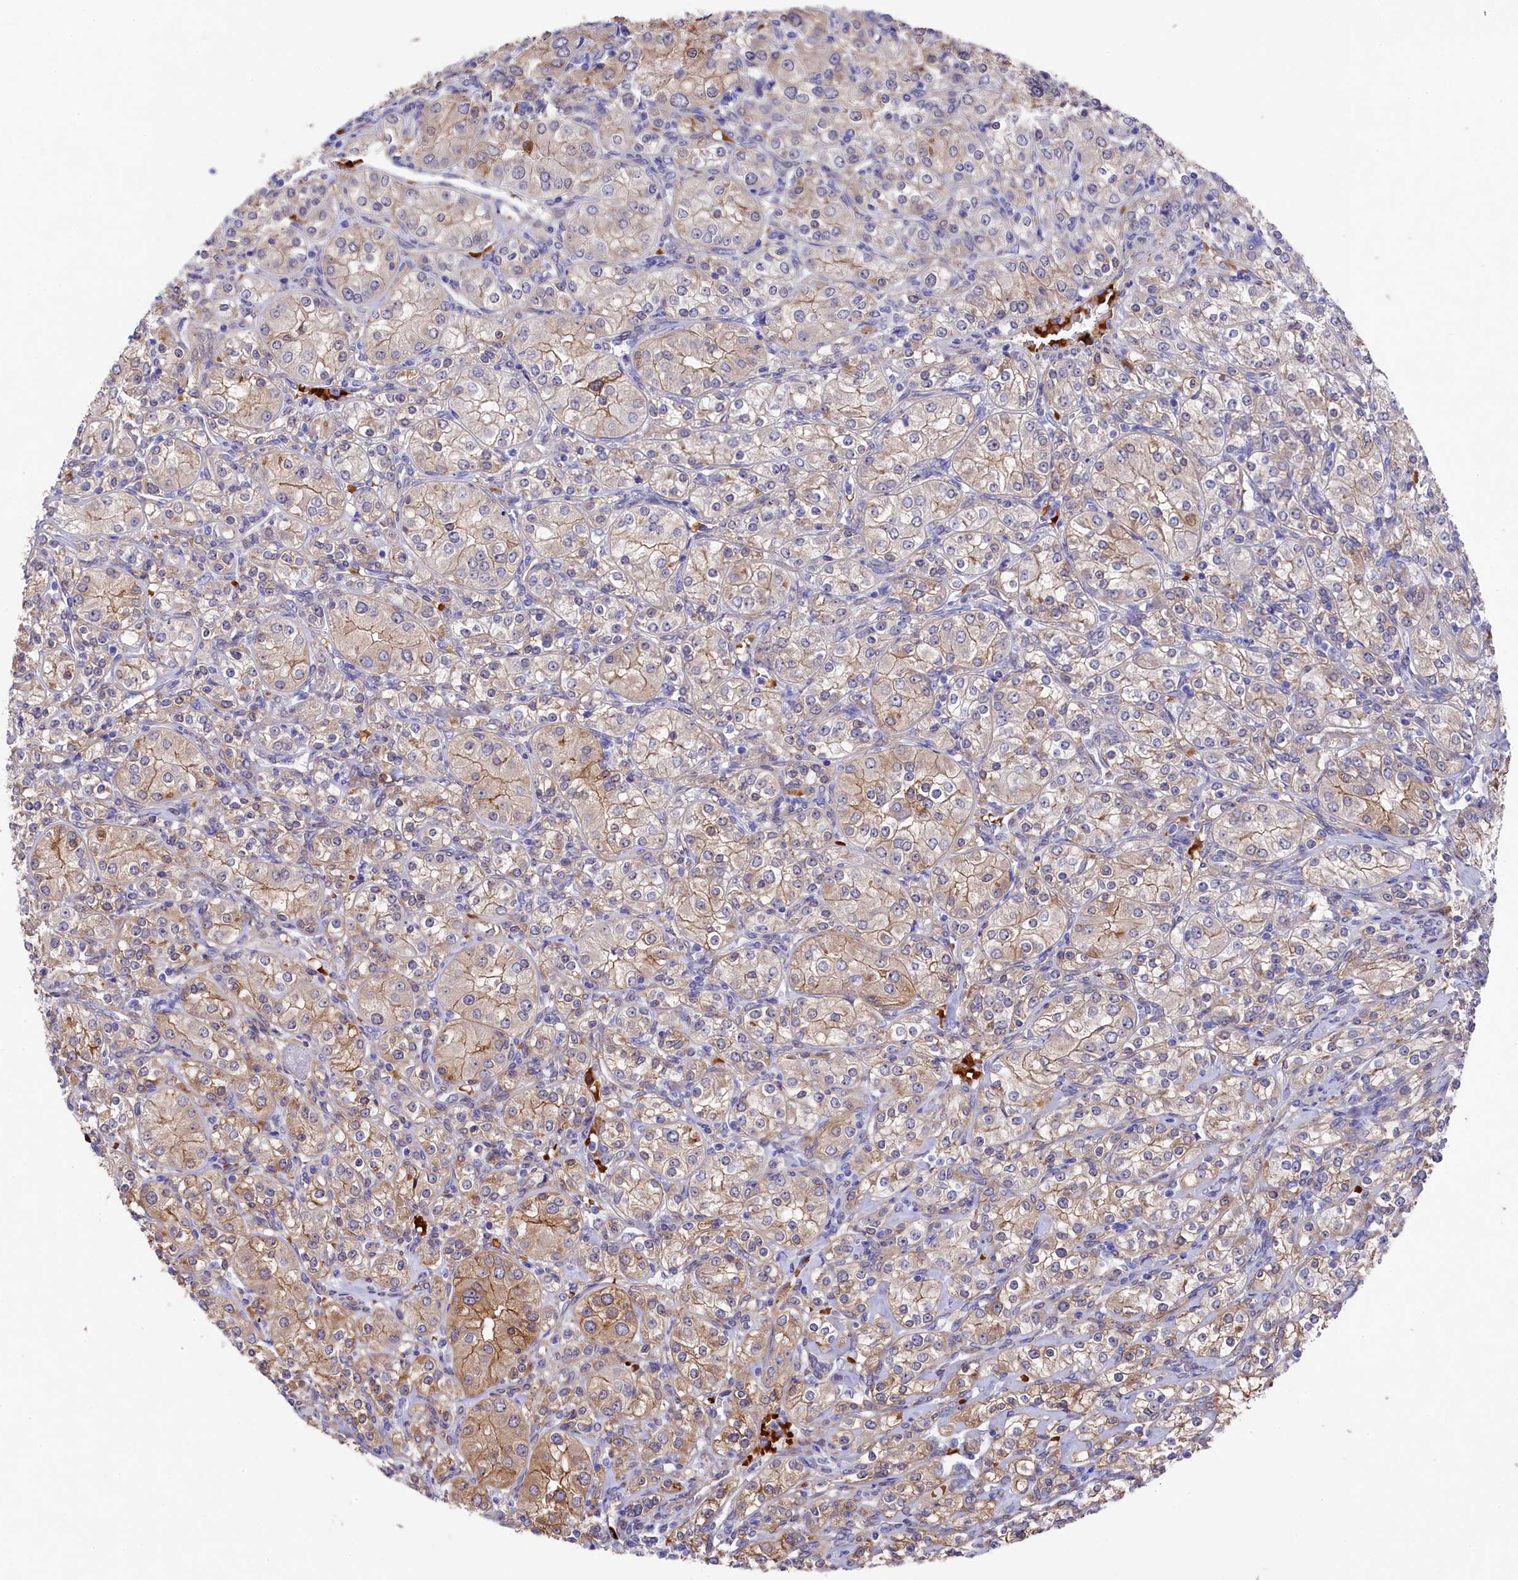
{"staining": {"intensity": "moderate", "quantity": "25%-75%", "location": "cytoplasmic/membranous"}, "tissue": "renal cancer", "cell_type": "Tumor cells", "image_type": "cancer", "snomed": [{"axis": "morphology", "description": "Adenocarcinoma, NOS"}, {"axis": "topography", "description": "Kidney"}], "caption": "A high-resolution photomicrograph shows IHC staining of renal cancer, which displays moderate cytoplasmic/membranous staining in about 25%-75% of tumor cells. The staining is performed using DAB (3,3'-diaminobenzidine) brown chromogen to label protein expression. The nuclei are counter-stained blue using hematoxylin.", "gene": "LHFPL4", "patient": {"sex": "male", "age": 77}}